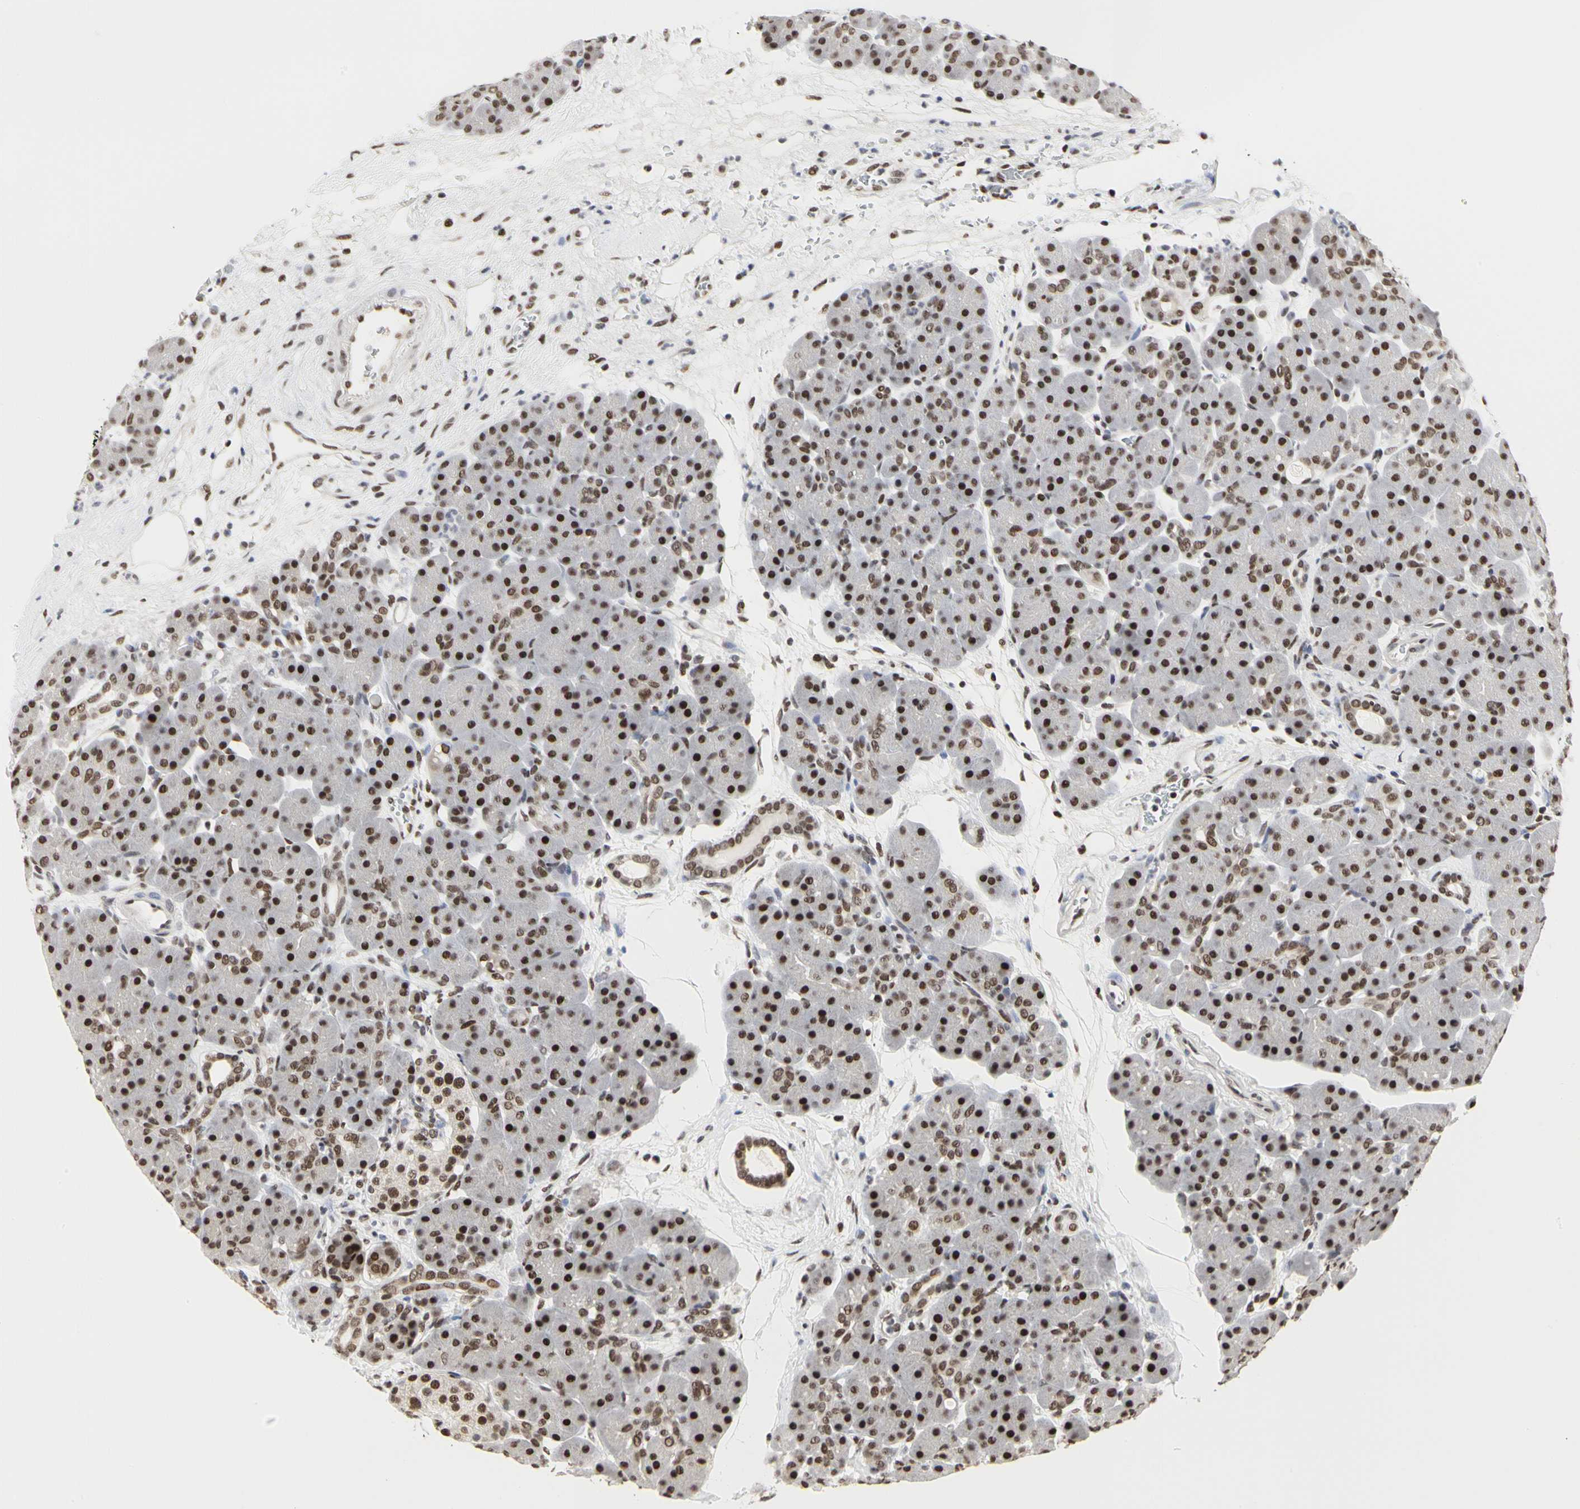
{"staining": {"intensity": "strong", "quantity": ">75%", "location": "nuclear"}, "tissue": "pancreas", "cell_type": "Exocrine glandular cells", "image_type": "normal", "snomed": [{"axis": "morphology", "description": "Normal tissue, NOS"}, {"axis": "topography", "description": "Pancreas"}], "caption": "A brown stain shows strong nuclear staining of a protein in exocrine glandular cells of benign human pancreas.", "gene": "PRMT3", "patient": {"sex": "male", "age": 66}}